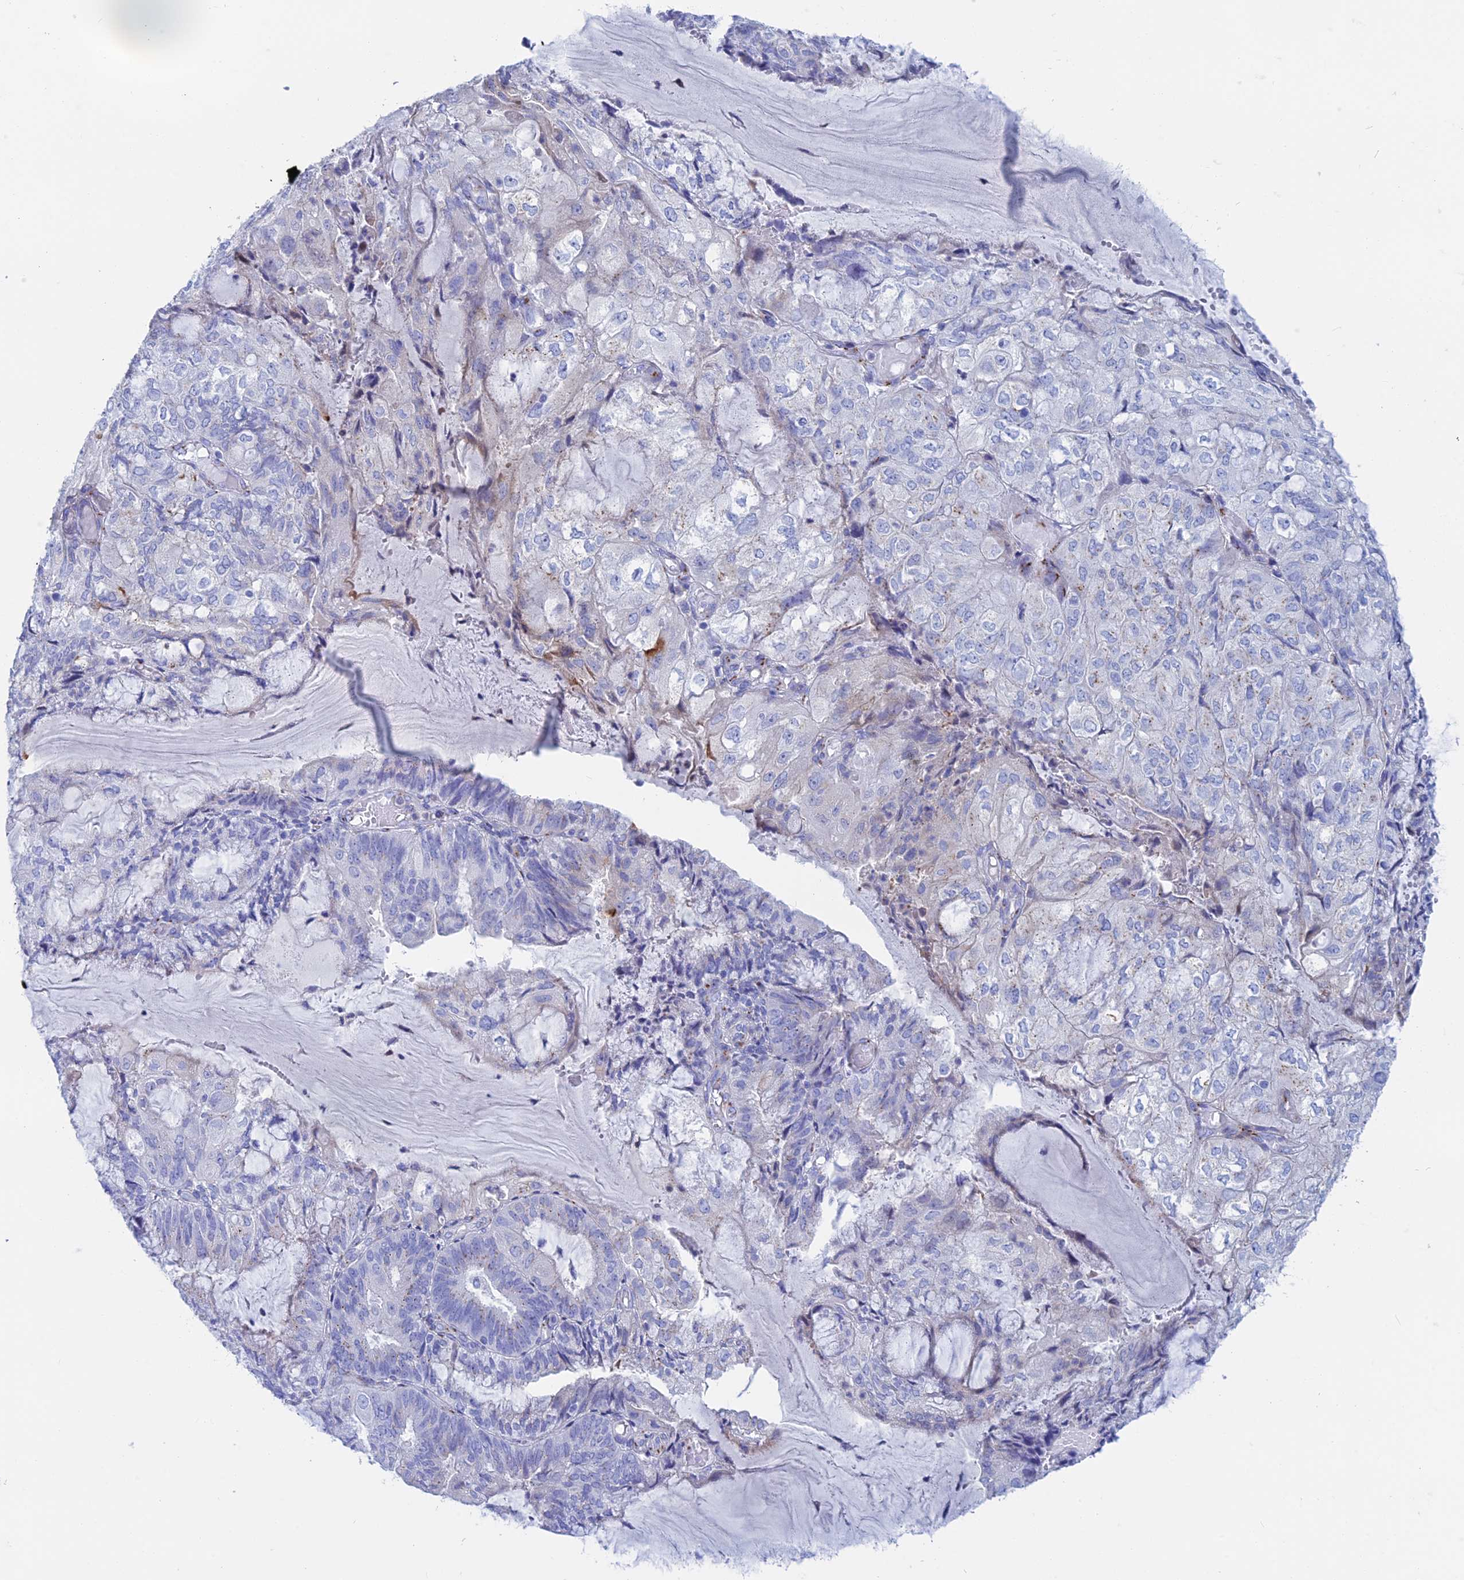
{"staining": {"intensity": "negative", "quantity": "none", "location": "none"}, "tissue": "endometrial cancer", "cell_type": "Tumor cells", "image_type": "cancer", "snomed": [{"axis": "morphology", "description": "Adenocarcinoma, NOS"}, {"axis": "topography", "description": "Endometrium"}], "caption": "A micrograph of adenocarcinoma (endometrial) stained for a protein reveals no brown staining in tumor cells.", "gene": "ERICH4", "patient": {"sex": "female", "age": 81}}